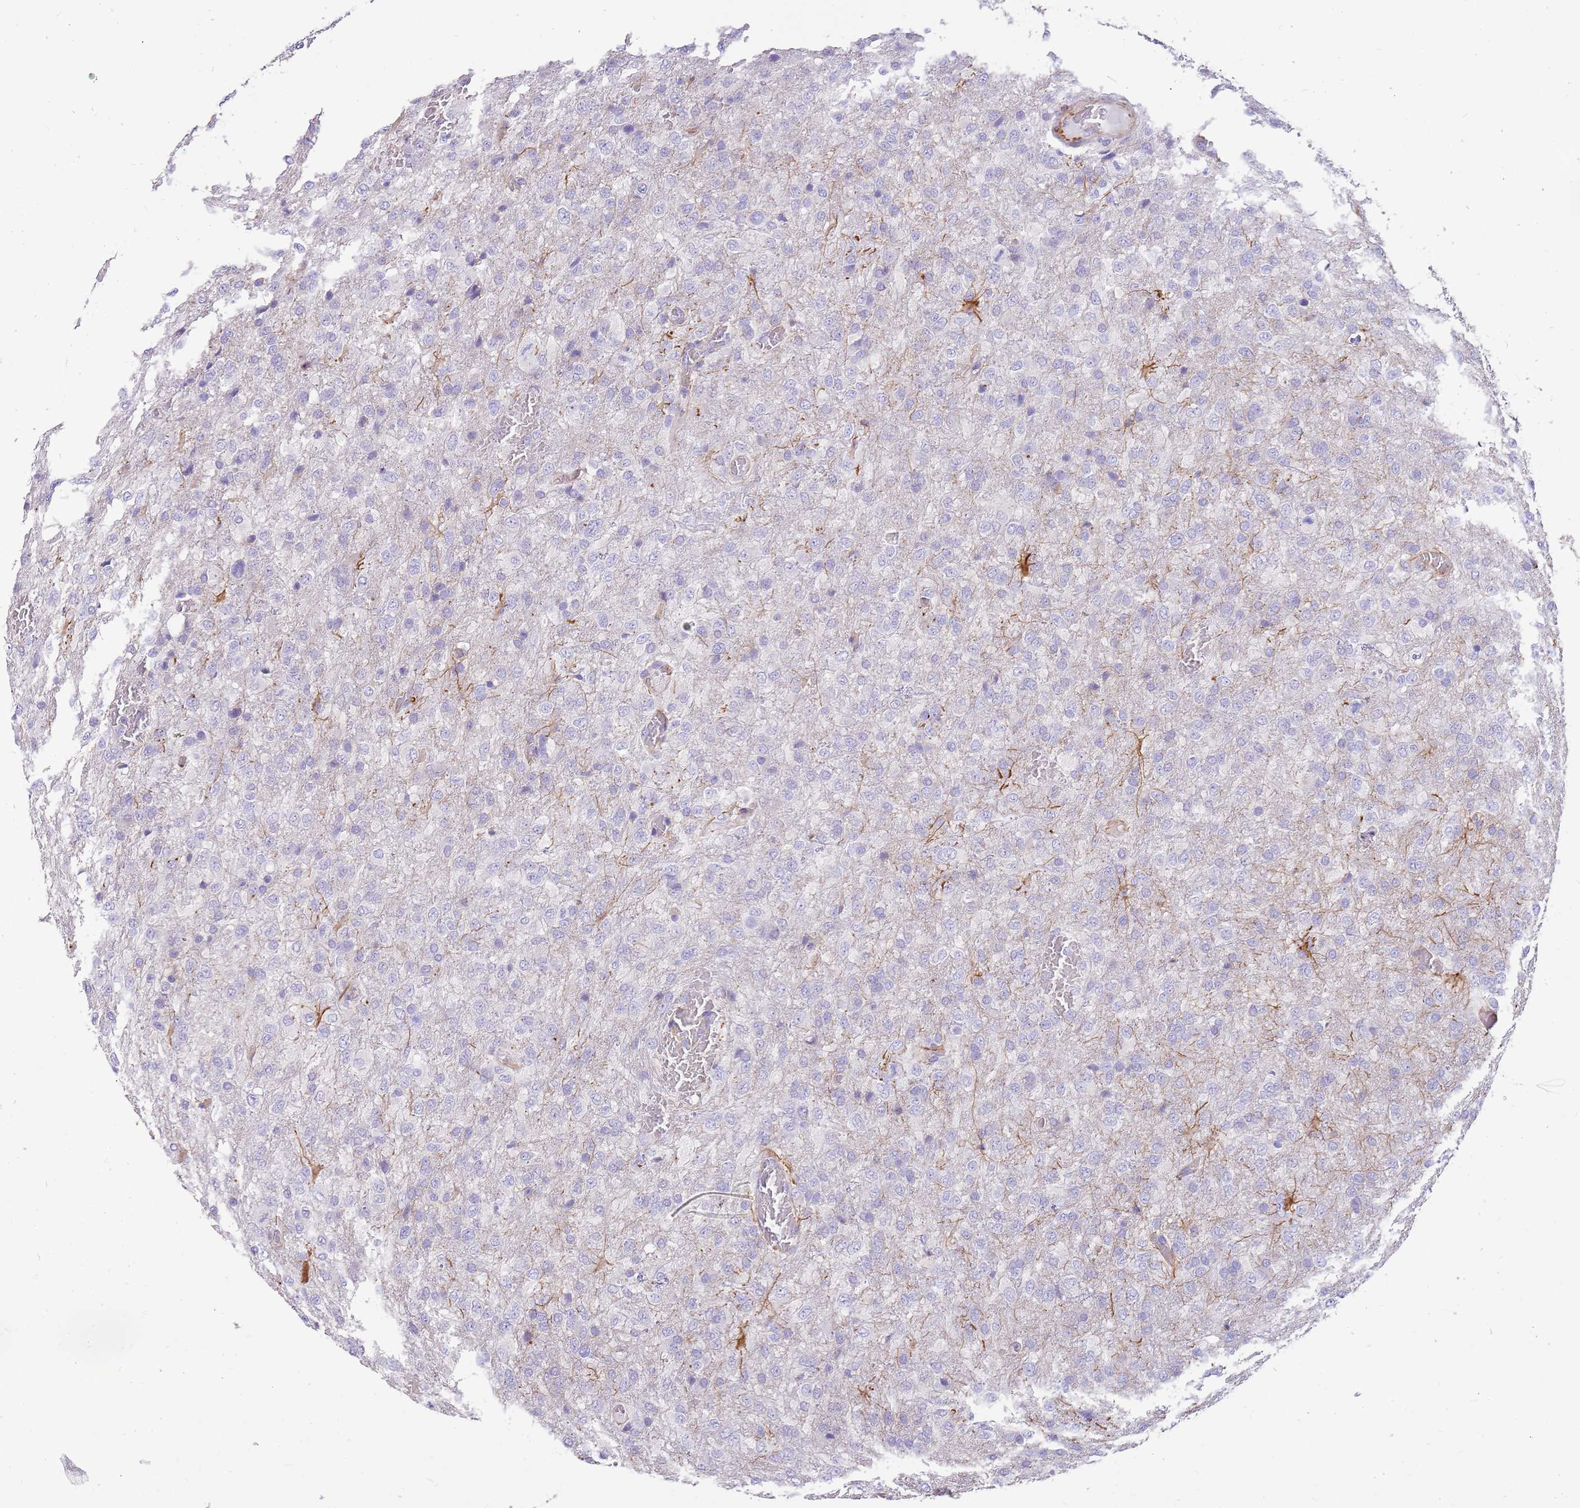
{"staining": {"intensity": "negative", "quantity": "none", "location": "none"}, "tissue": "glioma", "cell_type": "Tumor cells", "image_type": "cancer", "snomed": [{"axis": "morphology", "description": "Glioma, malignant, High grade"}, {"axis": "topography", "description": "Brain"}], "caption": "The photomicrograph displays no significant staining in tumor cells of malignant glioma (high-grade).", "gene": "ZDHHC1", "patient": {"sex": "female", "age": 74}}